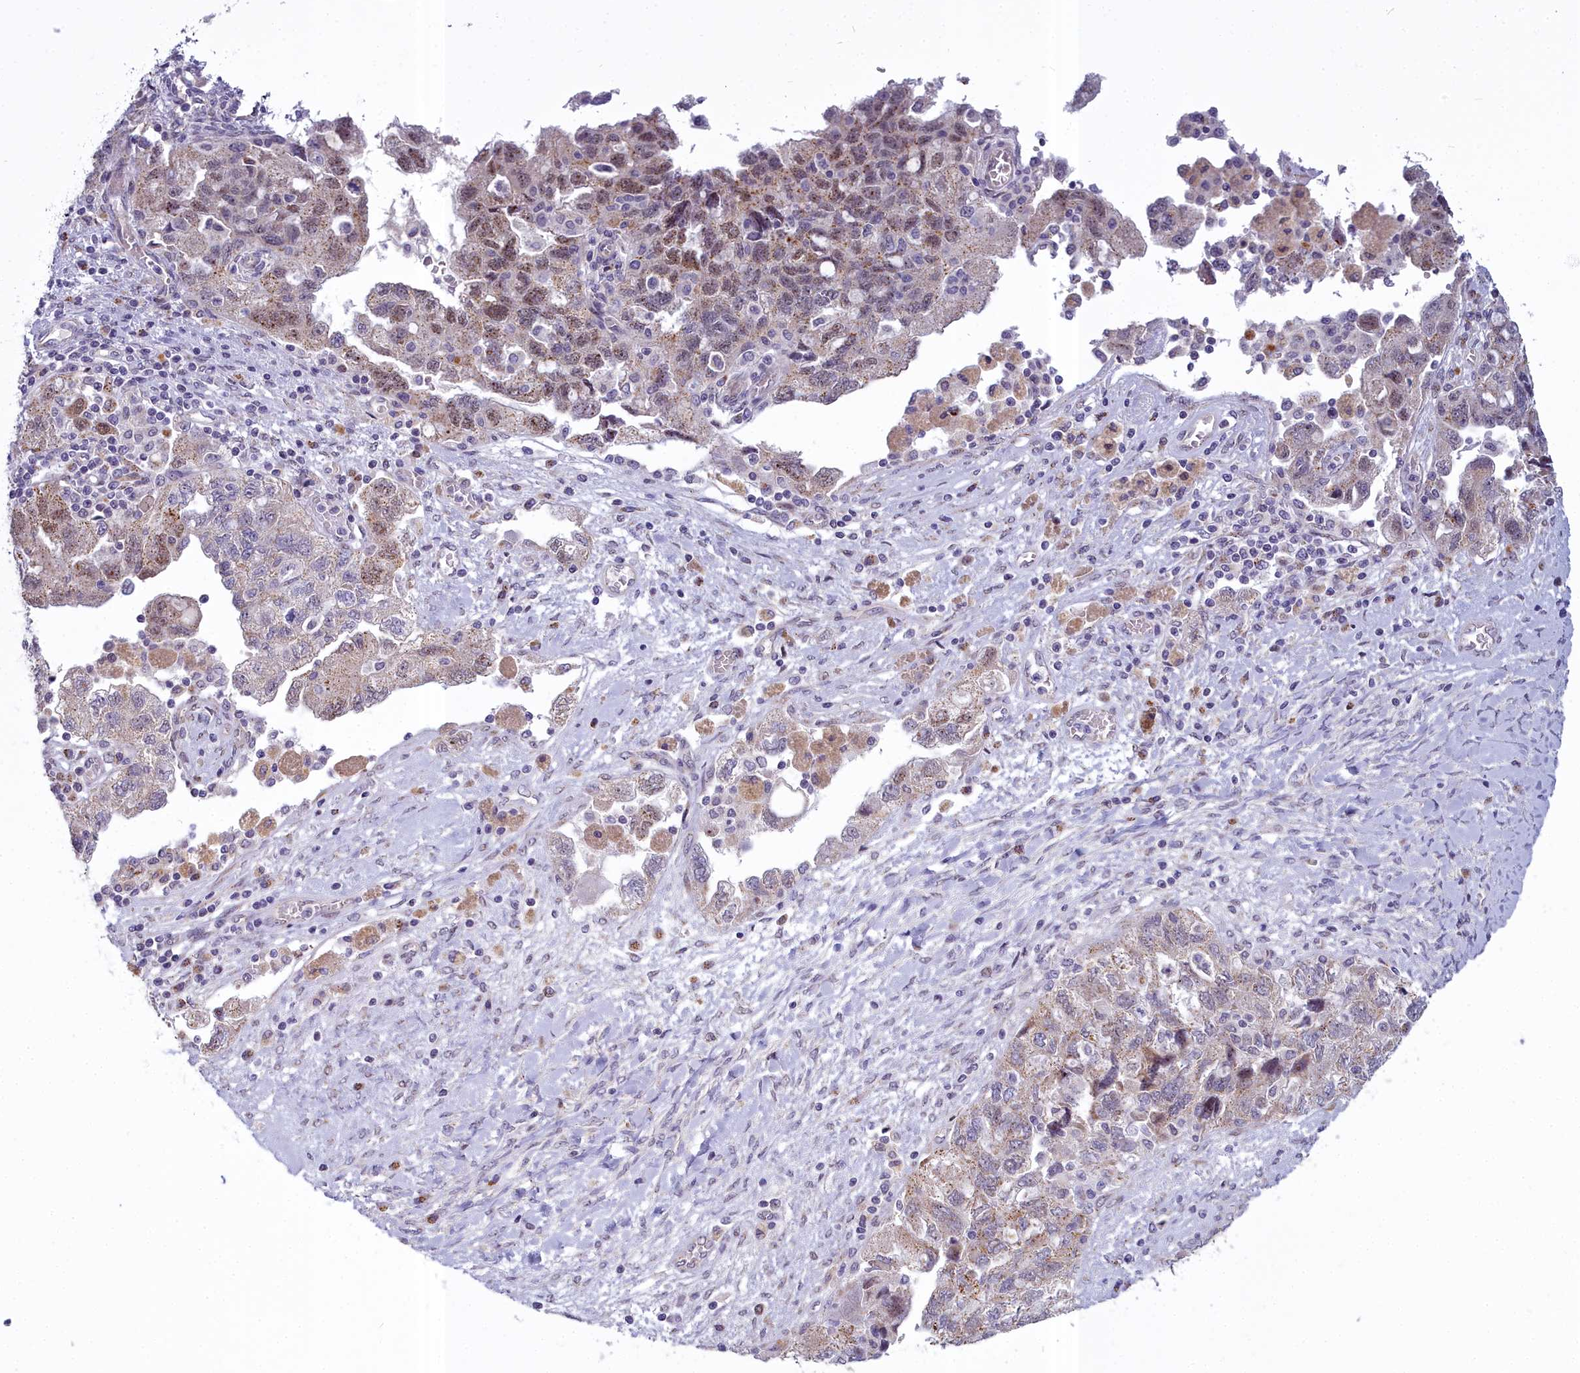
{"staining": {"intensity": "moderate", "quantity": "<25%", "location": "cytoplasmic/membranous,nuclear"}, "tissue": "ovarian cancer", "cell_type": "Tumor cells", "image_type": "cancer", "snomed": [{"axis": "morphology", "description": "Carcinoma, NOS"}, {"axis": "morphology", "description": "Cystadenocarcinoma, serous, NOS"}, {"axis": "topography", "description": "Ovary"}], "caption": "Ovarian carcinoma was stained to show a protein in brown. There is low levels of moderate cytoplasmic/membranous and nuclear expression in about <25% of tumor cells. The staining was performed using DAB (3,3'-diaminobenzidine), with brown indicating positive protein expression. Nuclei are stained blue with hematoxylin.", "gene": "WDPCP", "patient": {"sex": "female", "age": 69}}